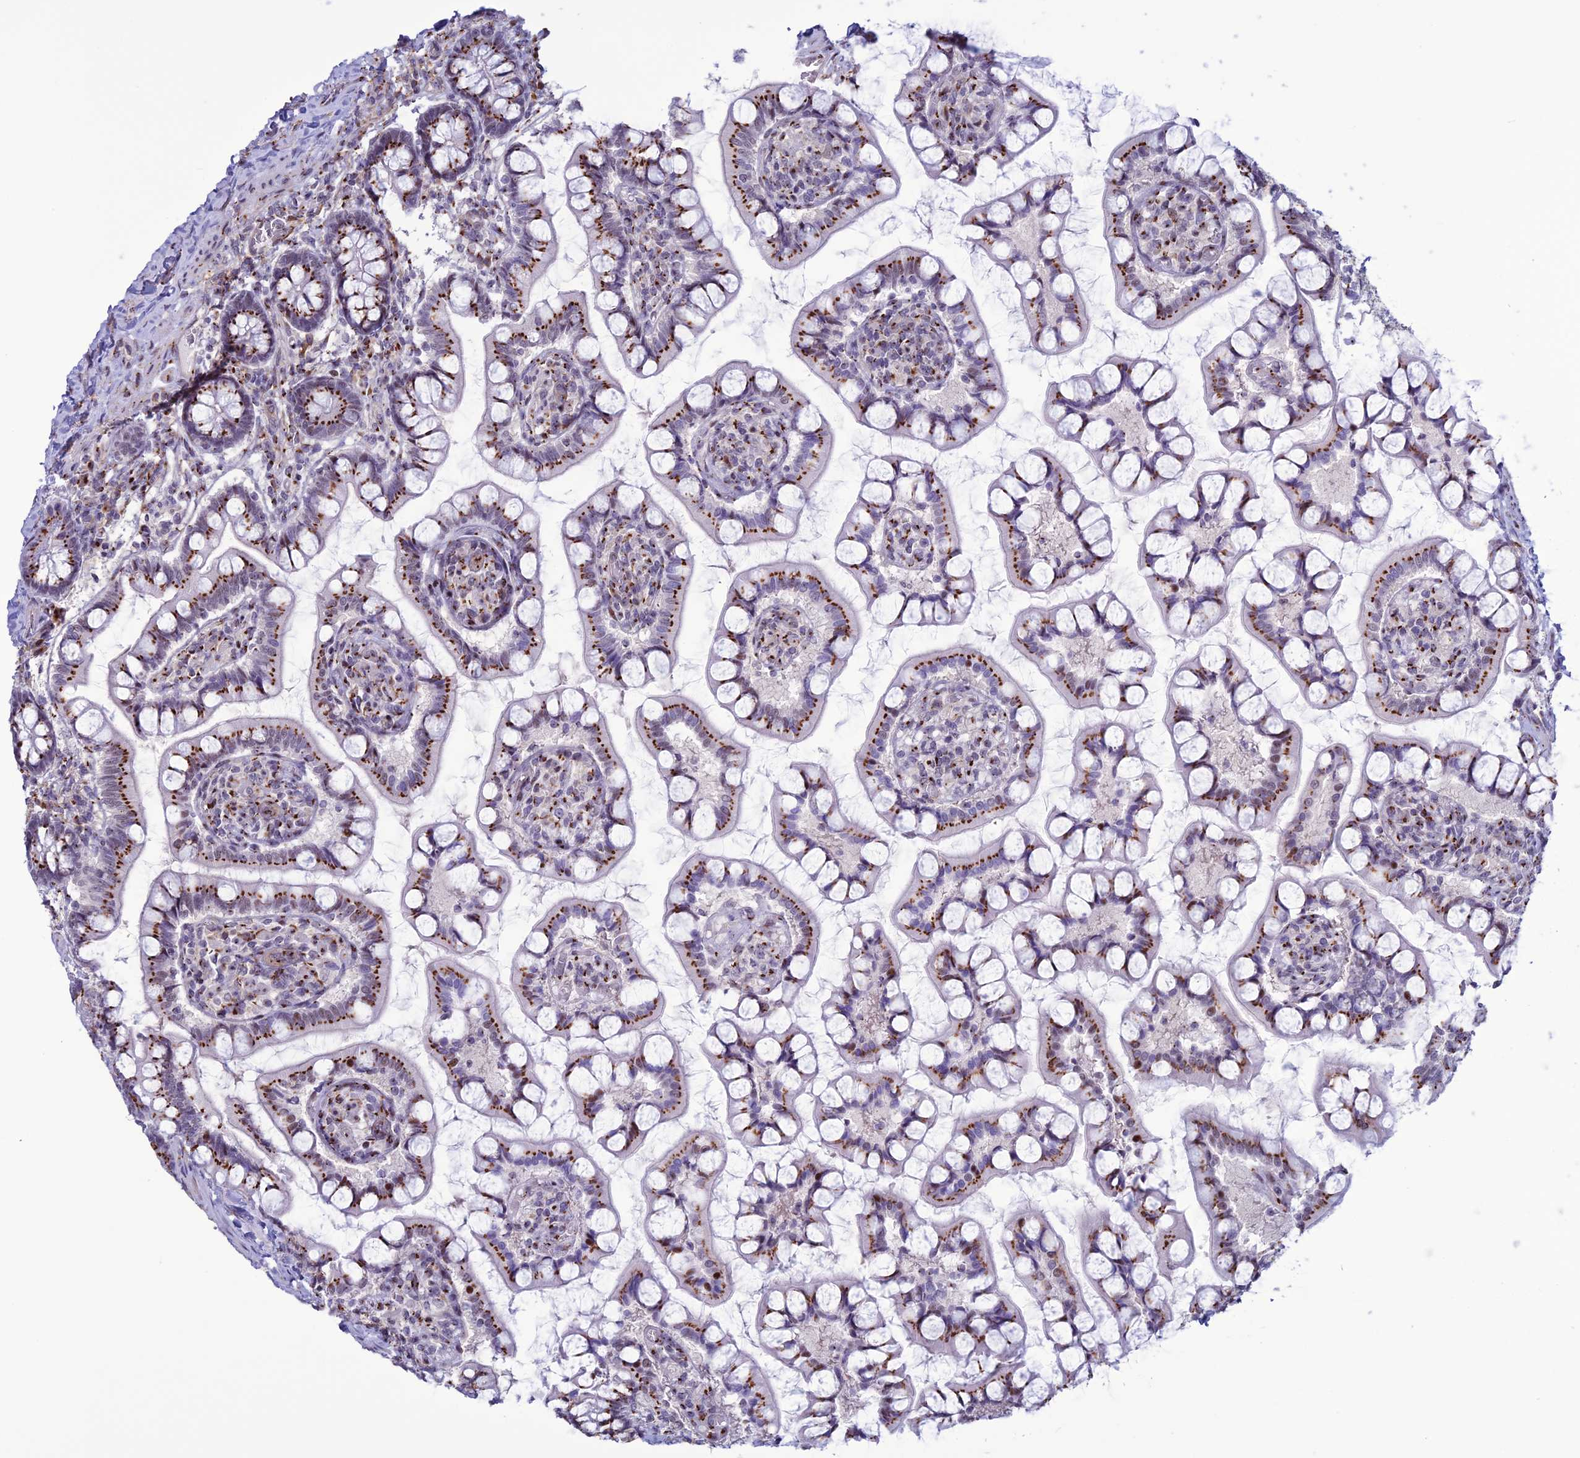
{"staining": {"intensity": "strong", "quantity": ">75%", "location": "cytoplasmic/membranous"}, "tissue": "small intestine", "cell_type": "Glandular cells", "image_type": "normal", "snomed": [{"axis": "morphology", "description": "Normal tissue, NOS"}, {"axis": "topography", "description": "Small intestine"}], "caption": "High-magnification brightfield microscopy of normal small intestine stained with DAB (brown) and counterstained with hematoxylin (blue). glandular cells exhibit strong cytoplasmic/membranous positivity is identified in about>75% of cells.", "gene": "PLEKHA4", "patient": {"sex": "male", "age": 52}}